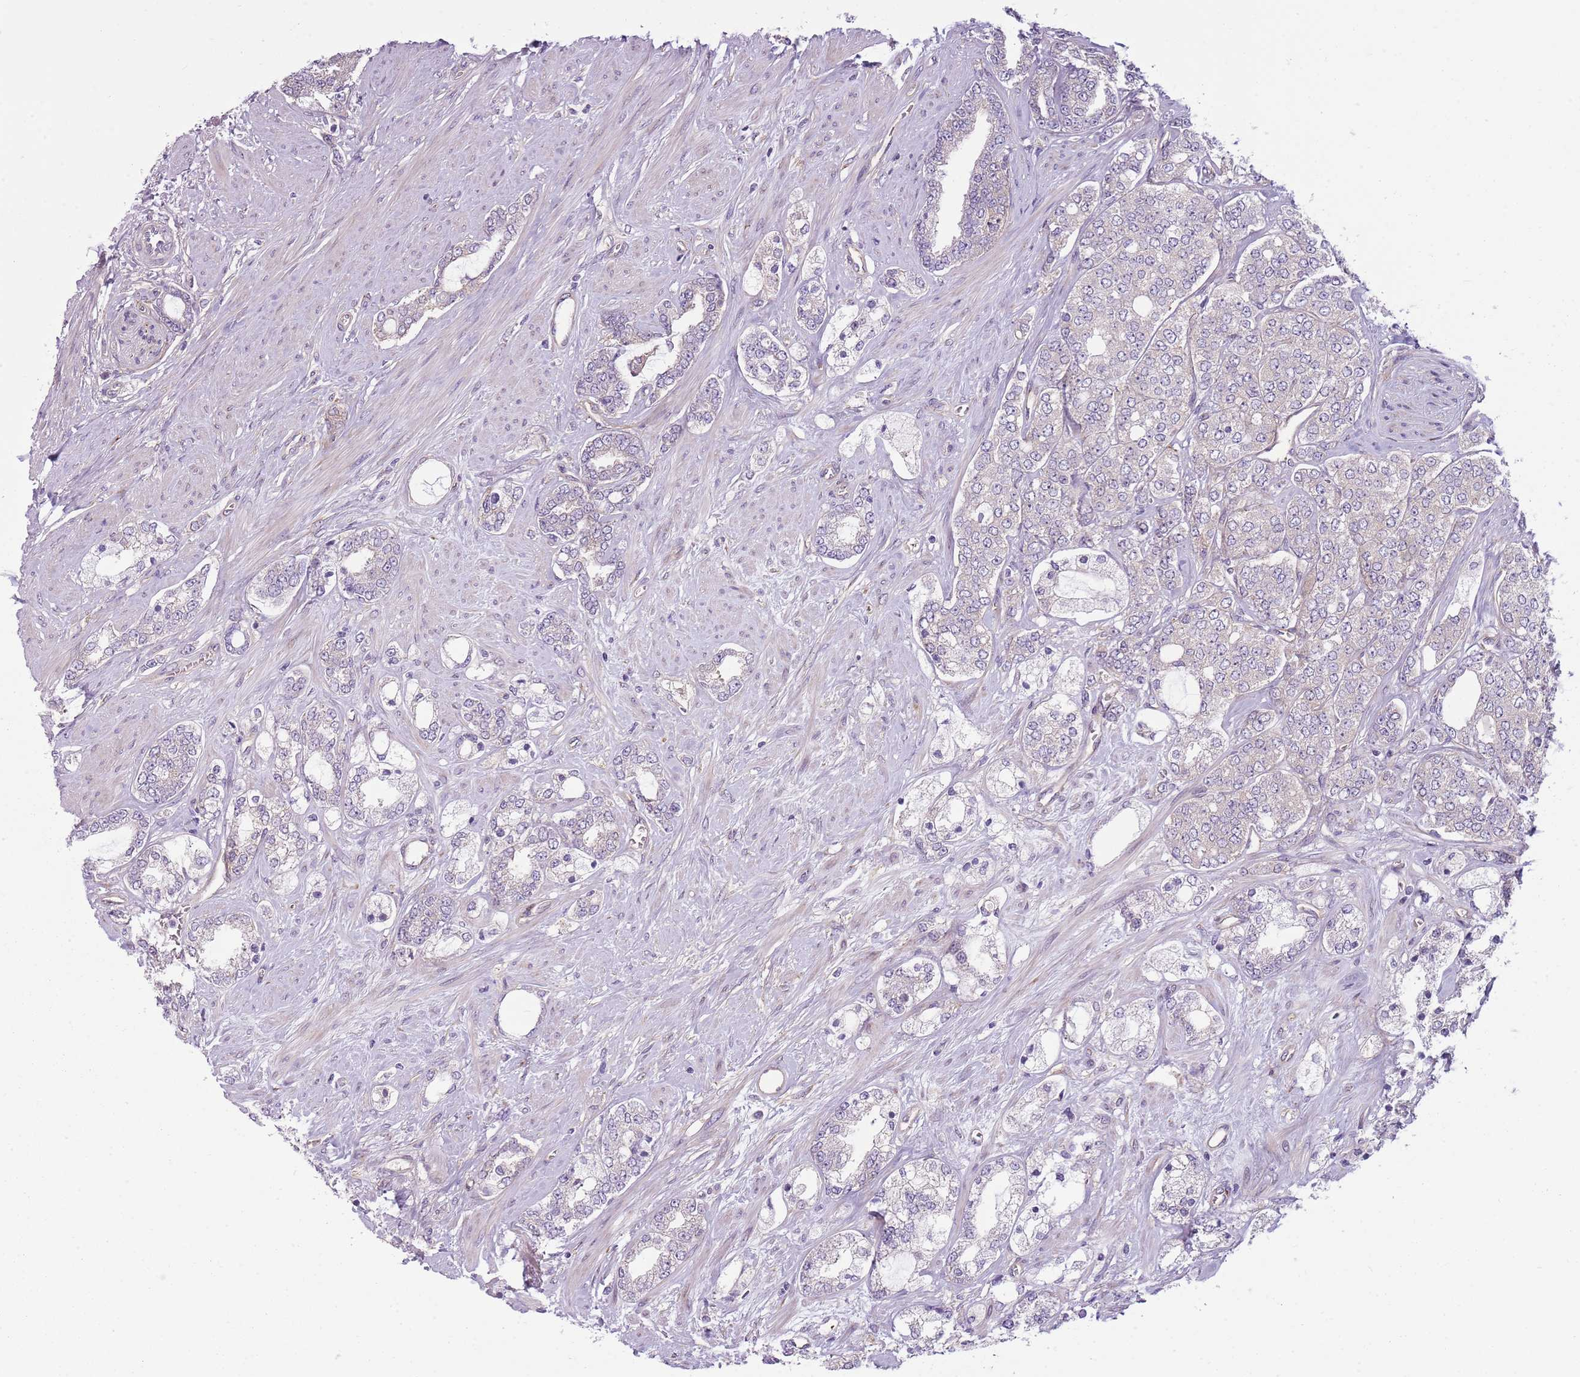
{"staining": {"intensity": "moderate", "quantity": "25%-75%", "location": "cytoplasmic/membranous"}, "tissue": "prostate cancer", "cell_type": "Tumor cells", "image_type": "cancer", "snomed": [{"axis": "morphology", "description": "Adenocarcinoma, High grade"}, {"axis": "topography", "description": "Prostate"}], "caption": "Moderate cytoplasmic/membranous protein positivity is appreciated in approximately 25%-75% of tumor cells in prostate high-grade adenocarcinoma. The protein is shown in brown color, while the nuclei are stained blue.", "gene": "SNX1", "patient": {"sex": "male", "age": 64}}